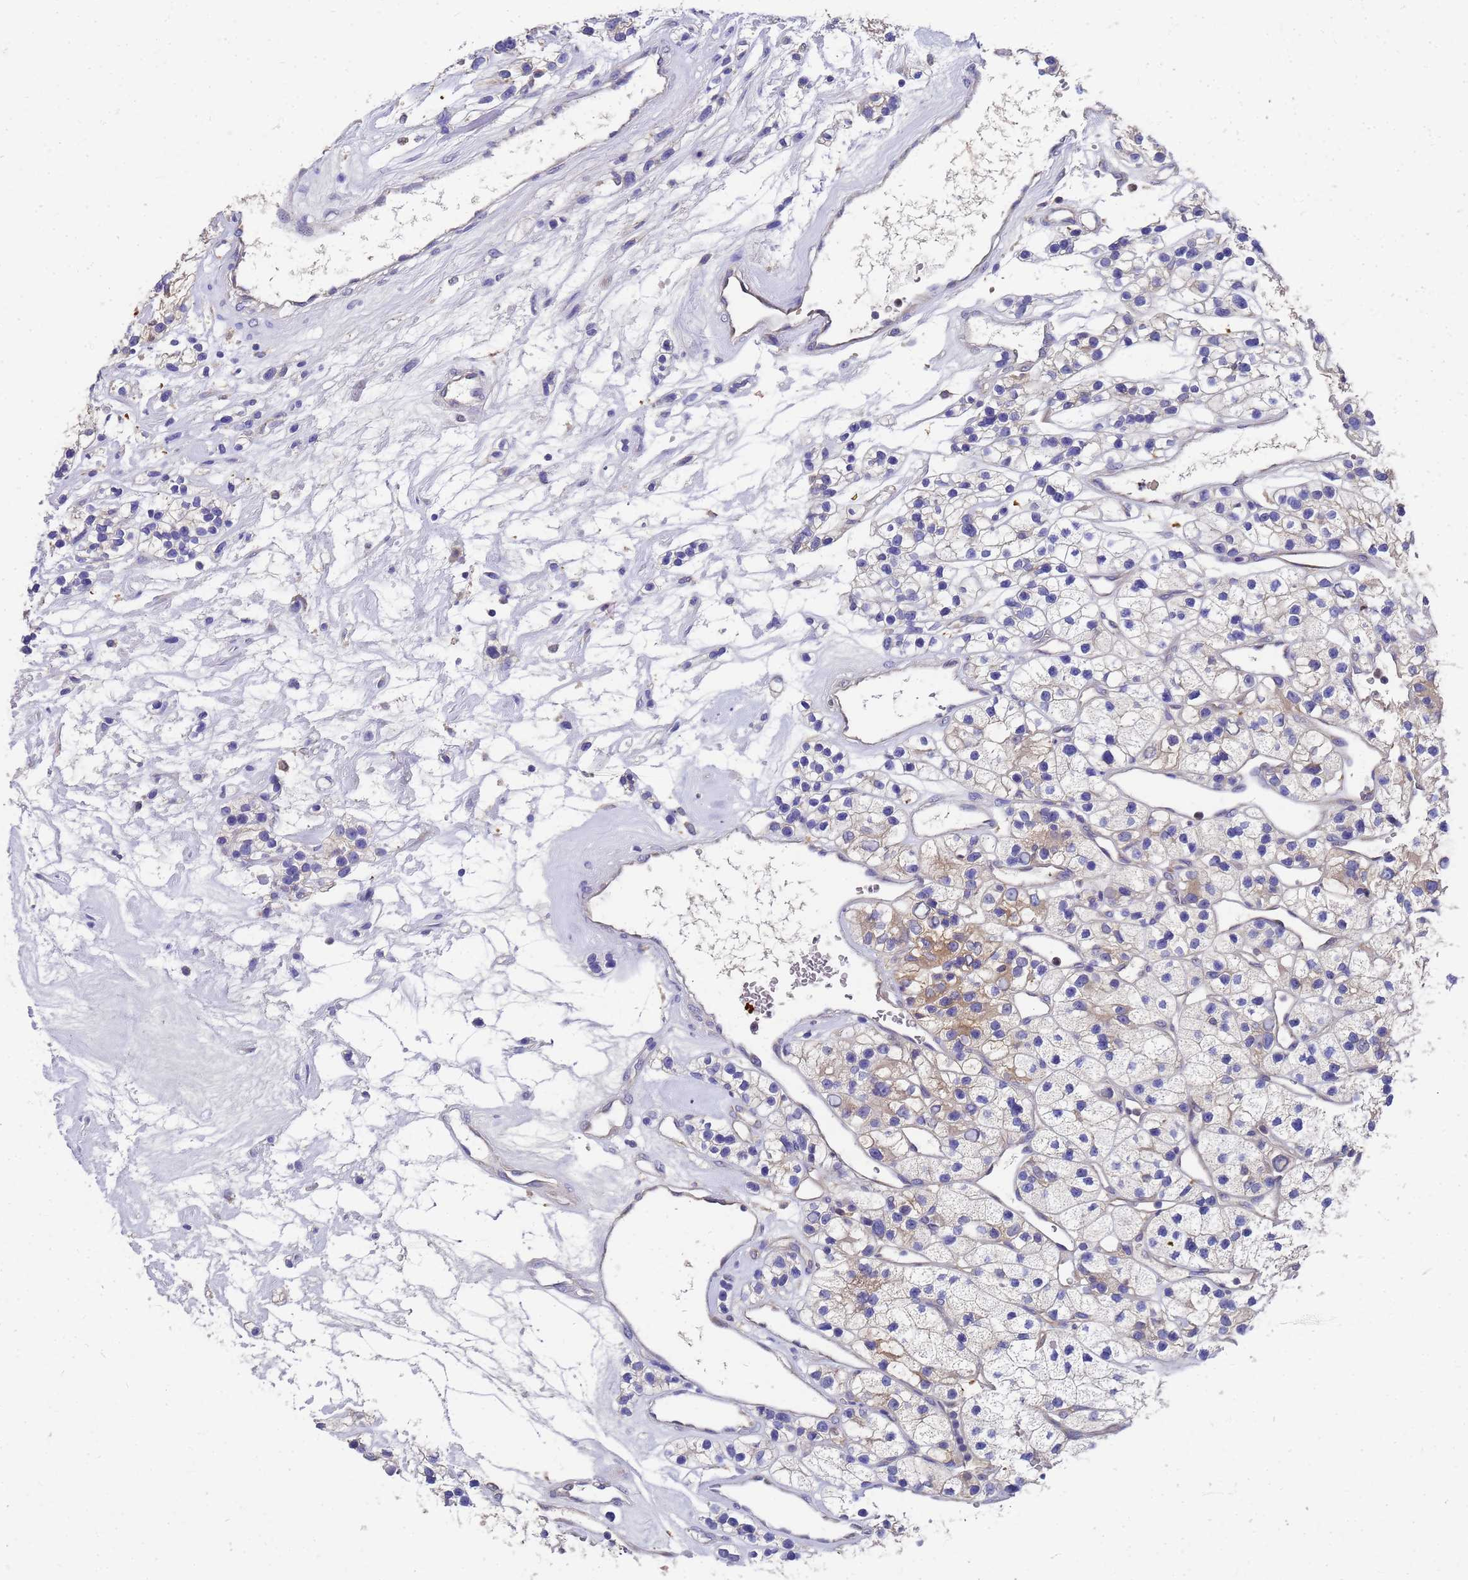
{"staining": {"intensity": "moderate", "quantity": "<25%", "location": "cytoplasmic/membranous"}, "tissue": "renal cancer", "cell_type": "Tumor cells", "image_type": "cancer", "snomed": [{"axis": "morphology", "description": "Adenocarcinoma, NOS"}, {"axis": "topography", "description": "Kidney"}], "caption": "Human renal adenocarcinoma stained with a protein marker exhibits moderate staining in tumor cells.", "gene": "SLC35E2B", "patient": {"sex": "female", "age": 57}}